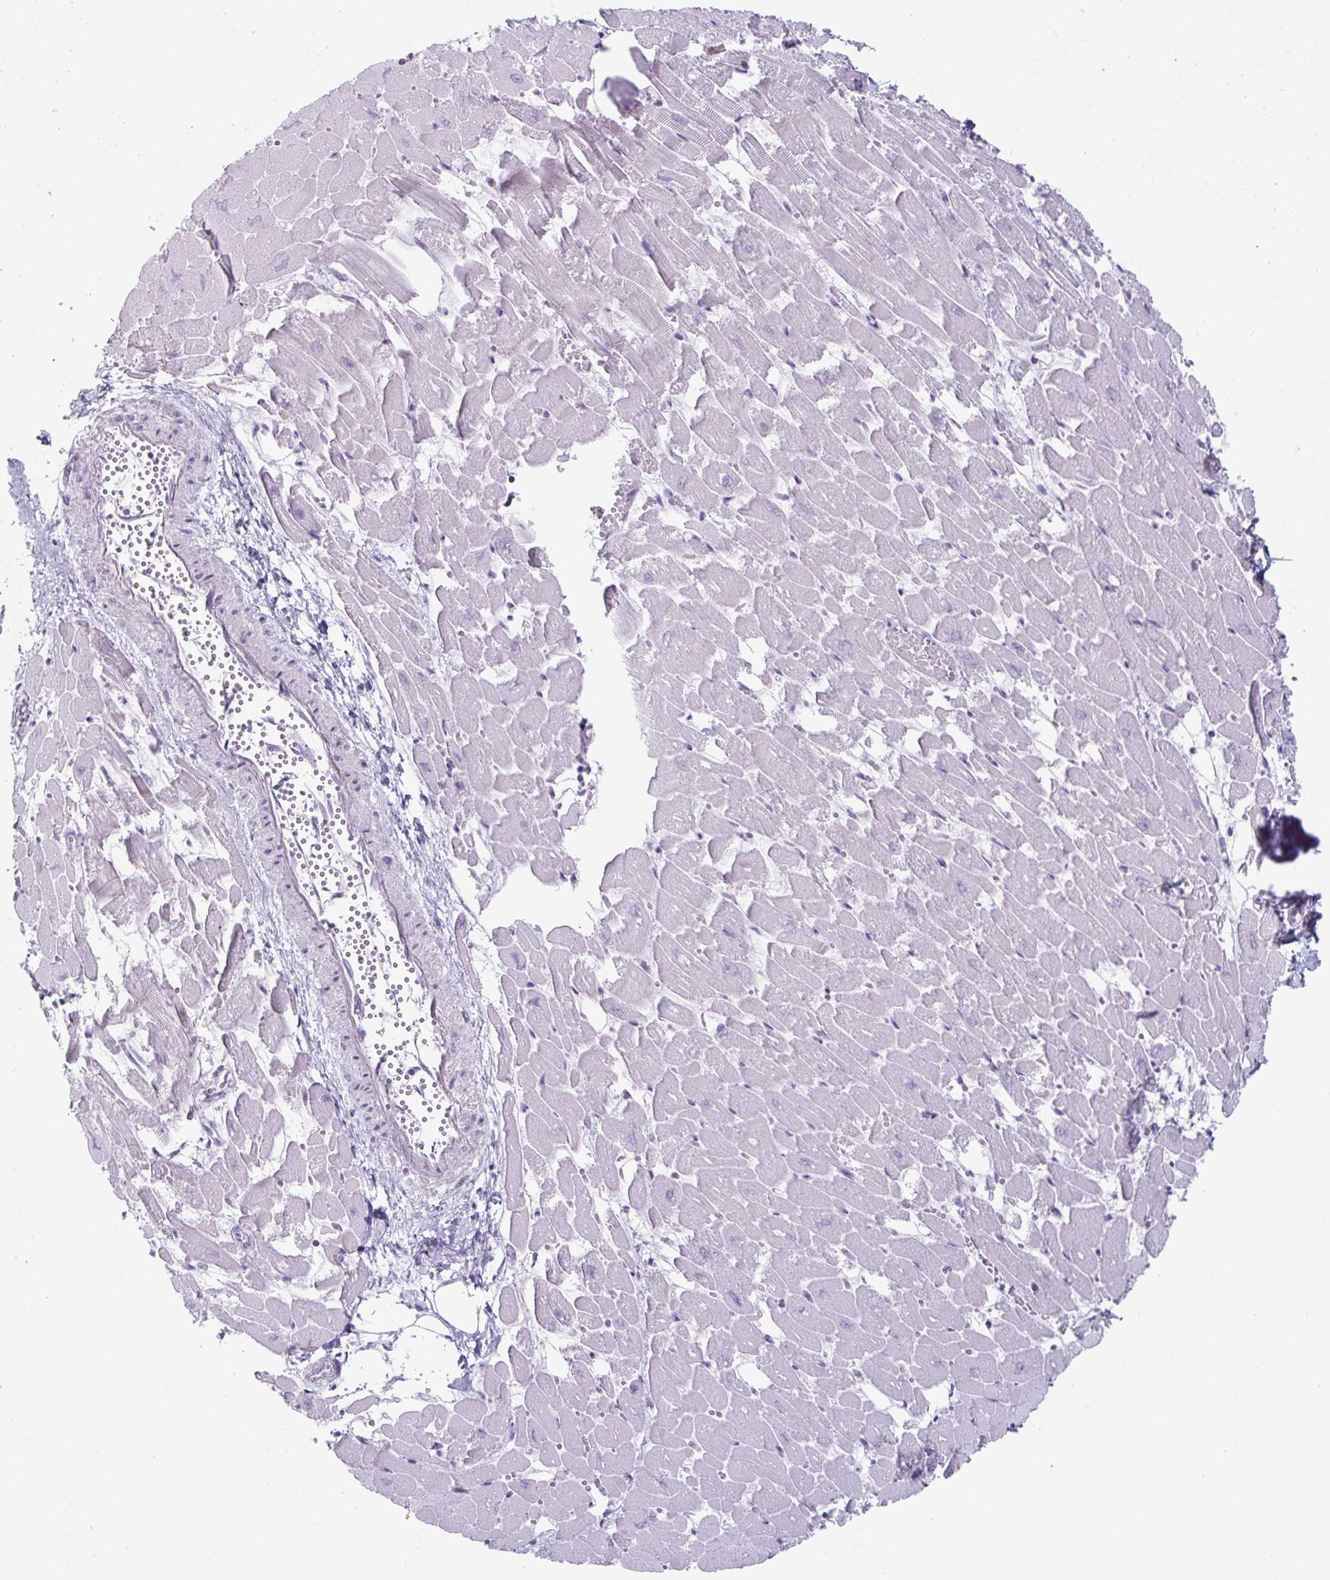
{"staining": {"intensity": "negative", "quantity": "none", "location": "none"}, "tissue": "heart muscle", "cell_type": "Cardiomyocytes", "image_type": "normal", "snomed": [{"axis": "morphology", "description": "Normal tissue, NOS"}, {"axis": "topography", "description": "Heart"}], "caption": "IHC of benign heart muscle reveals no expression in cardiomyocytes. (DAB (3,3'-diaminobenzidine) immunohistochemistry, high magnification).", "gene": "VSIG10L", "patient": {"sex": "female", "age": 52}}